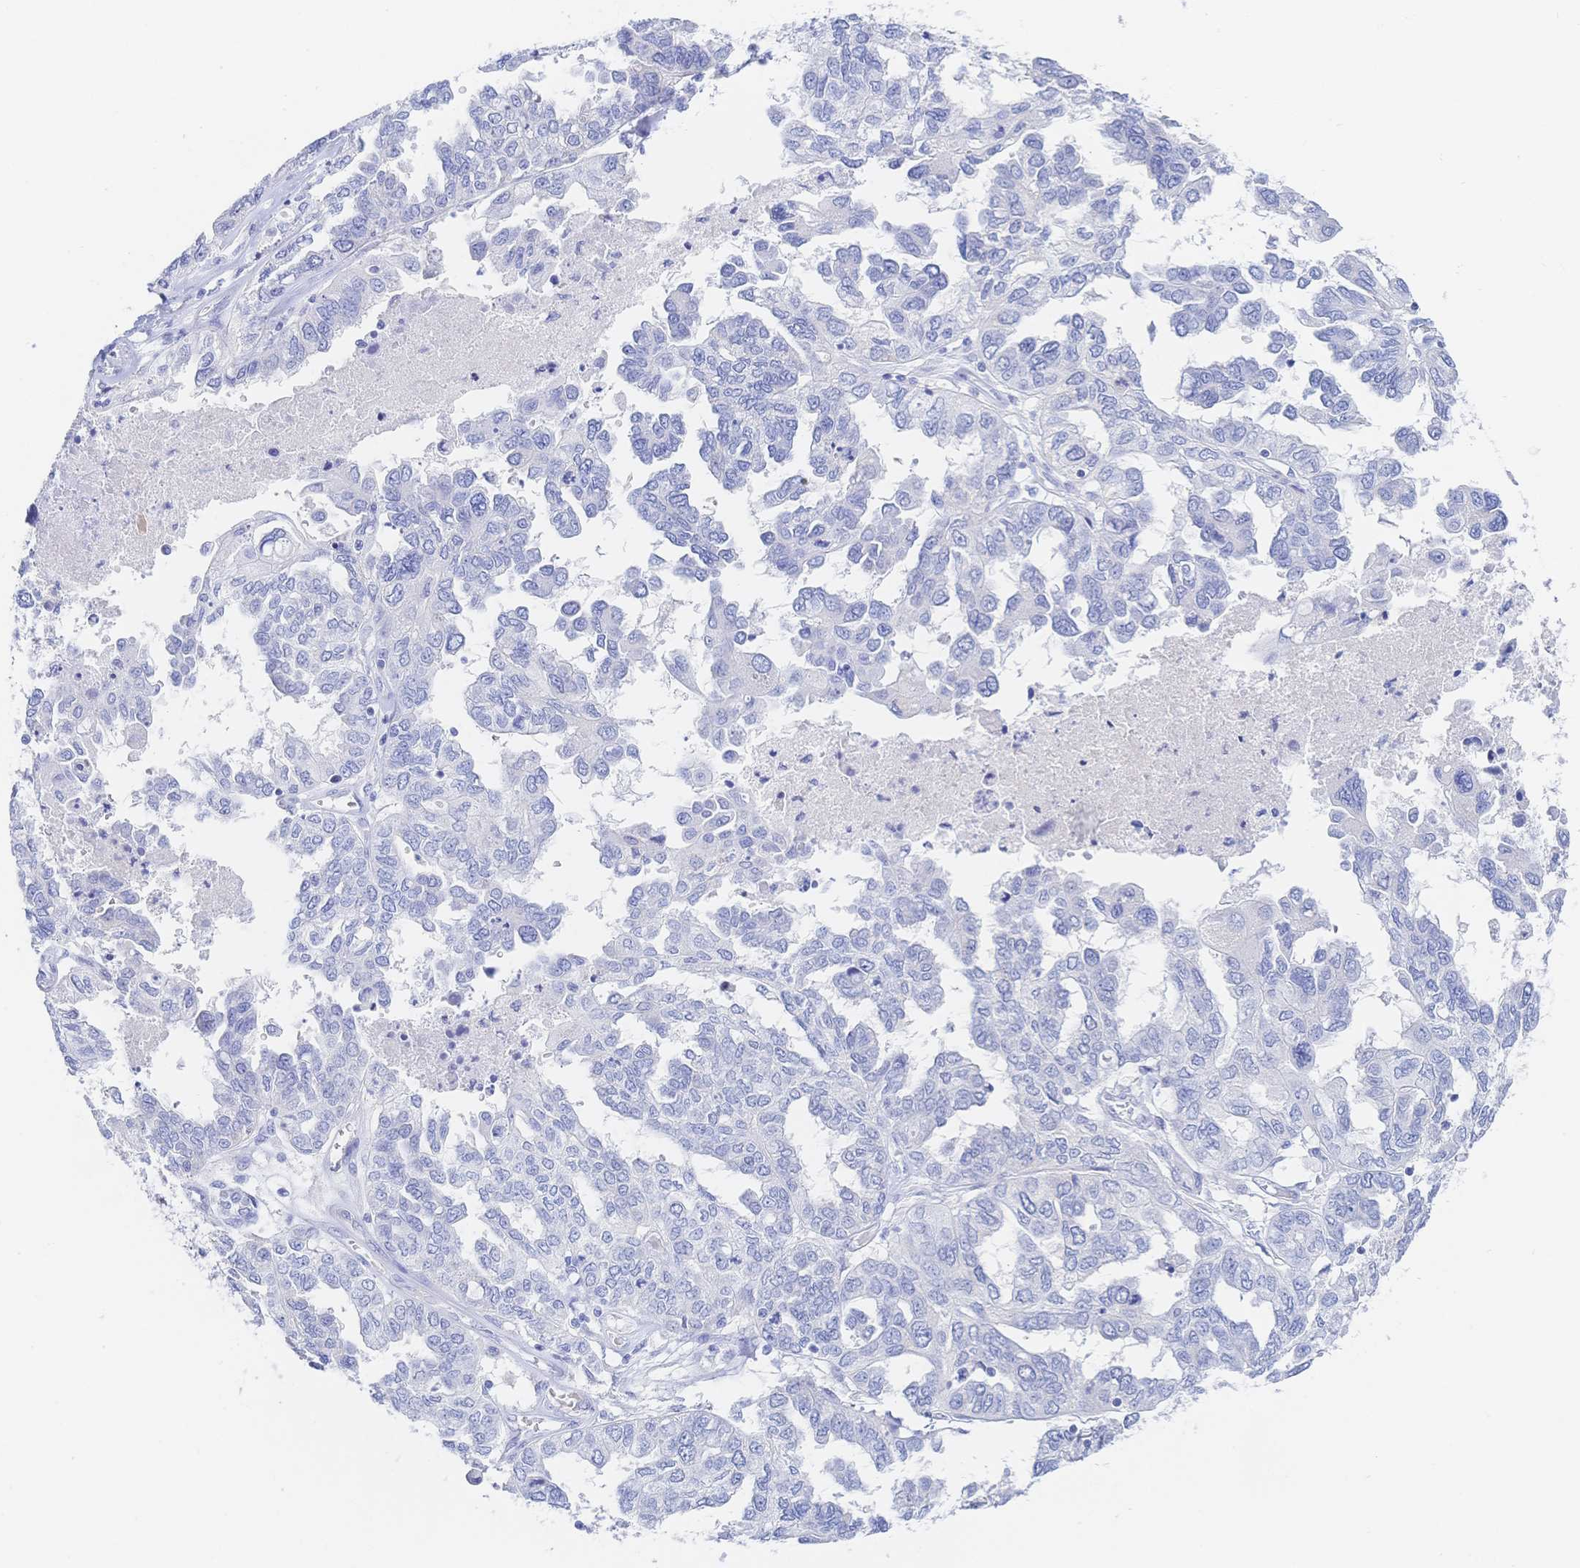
{"staining": {"intensity": "negative", "quantity": "none", "location": "none"}, "tissue": "ovarian cancer", "cell_type": "Tumor cells", "image_type": "cancer", "snomed": [{"axis": "morphology", "description": "Cystadenocarcinoma, serous, NOS"}, {"axis": "topography", "description": "Ovary"}], "caption": "This is an IHC image of human ovarian cancer. There is no expression in tumor cells.", "gene": "RRM1", "patient": {"sex": "female", "age": 53}}